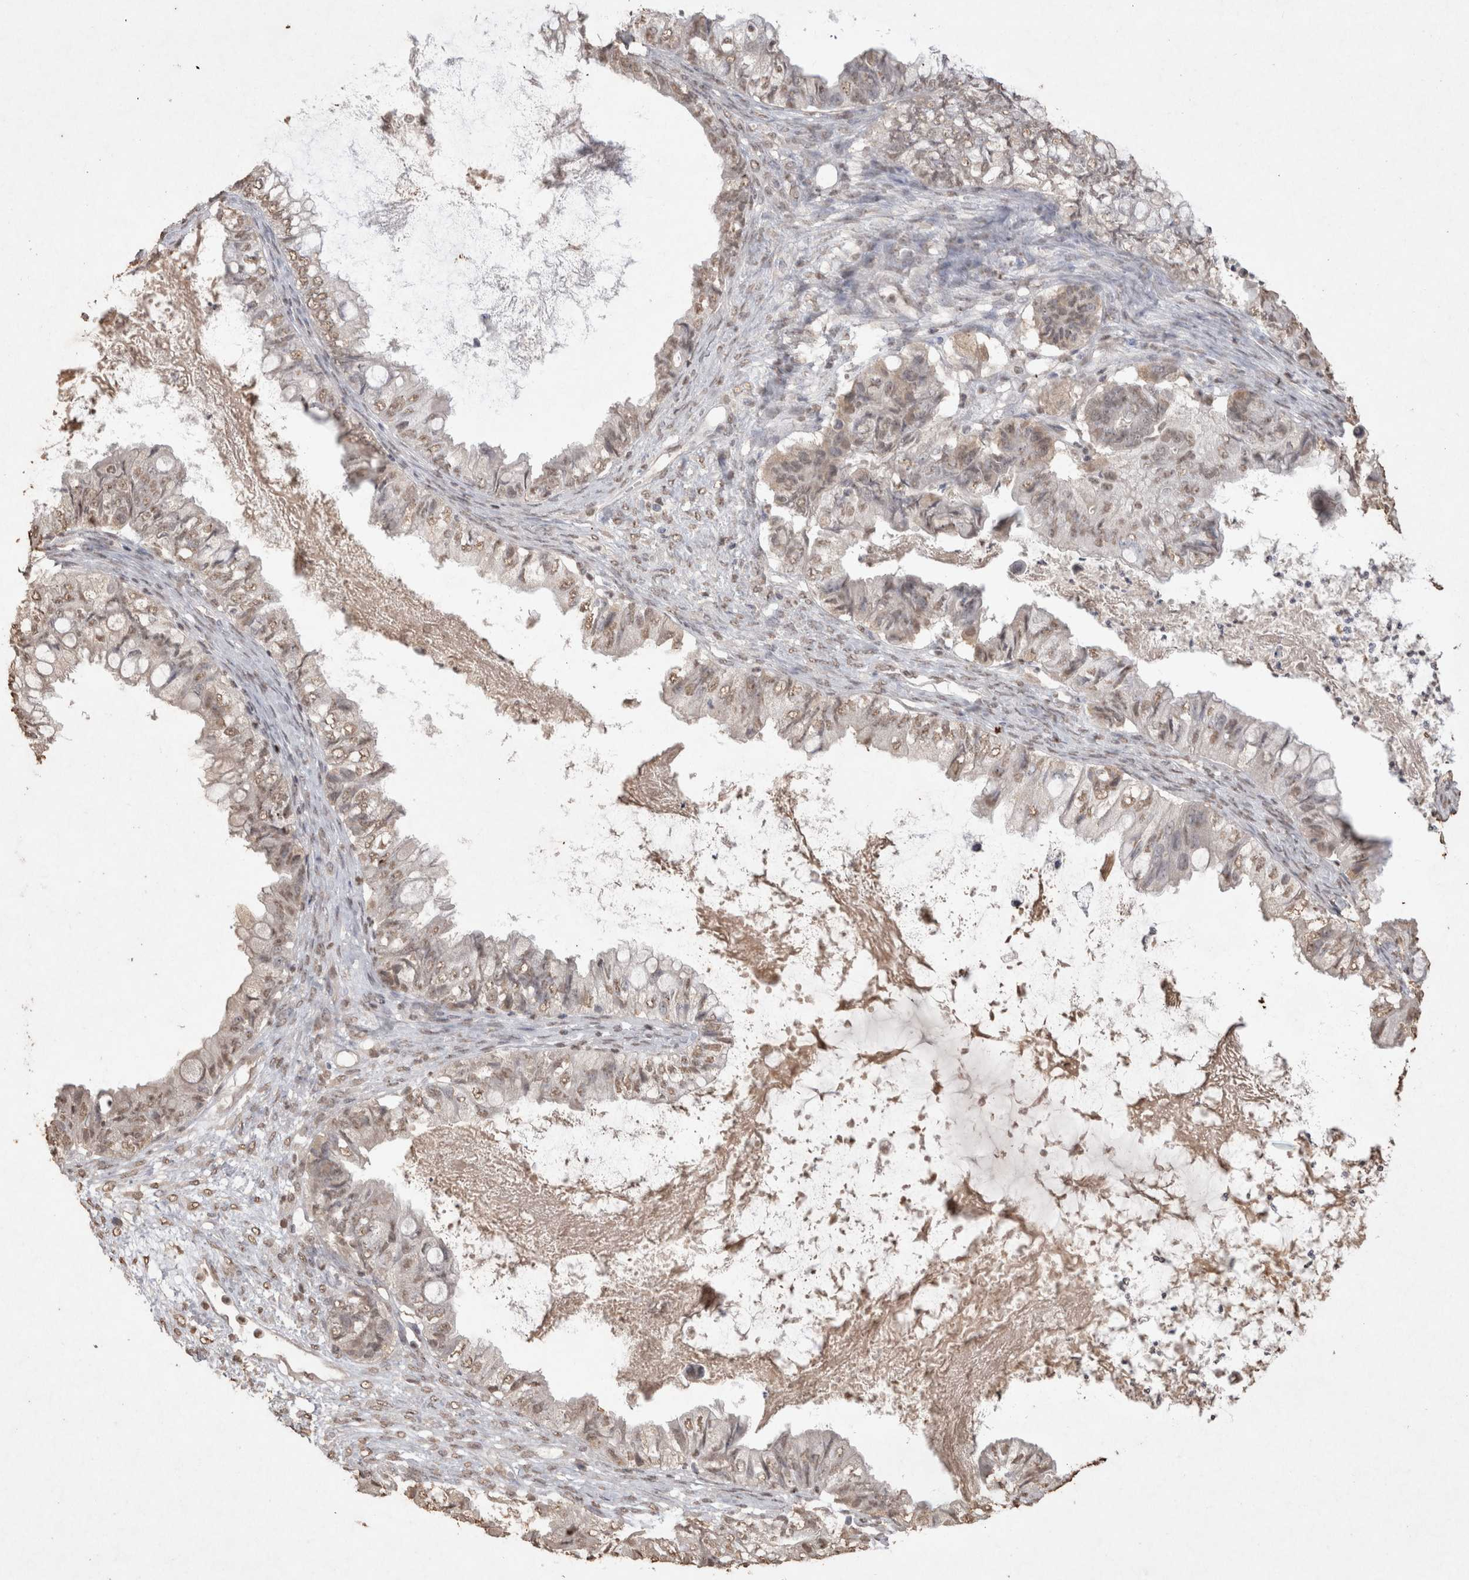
{"staining": {"intensity": "weak", "quantity": ">75%", "location": "nuclear"}, "tissue": "ovarian cancer", "cell_type": "Tumor cells", "image_type": "cancer", "snomed": [{"axis": "morphology", "description": "Cystadenocarcinoma, mucinous, NOS"}, {"axis": "topography", "description": "Ovary"}], "caption": "Immunohistochemistry (IHC) (DAB) staining of human ovarian cancer exhibits weak nuclear protein positivity in about >75% of tumor cells. (DAB IHC, brown staining for protein, blue staining for nuclei).", "gene": "MLX", "patient": {"sex": "female", "age": 80}}